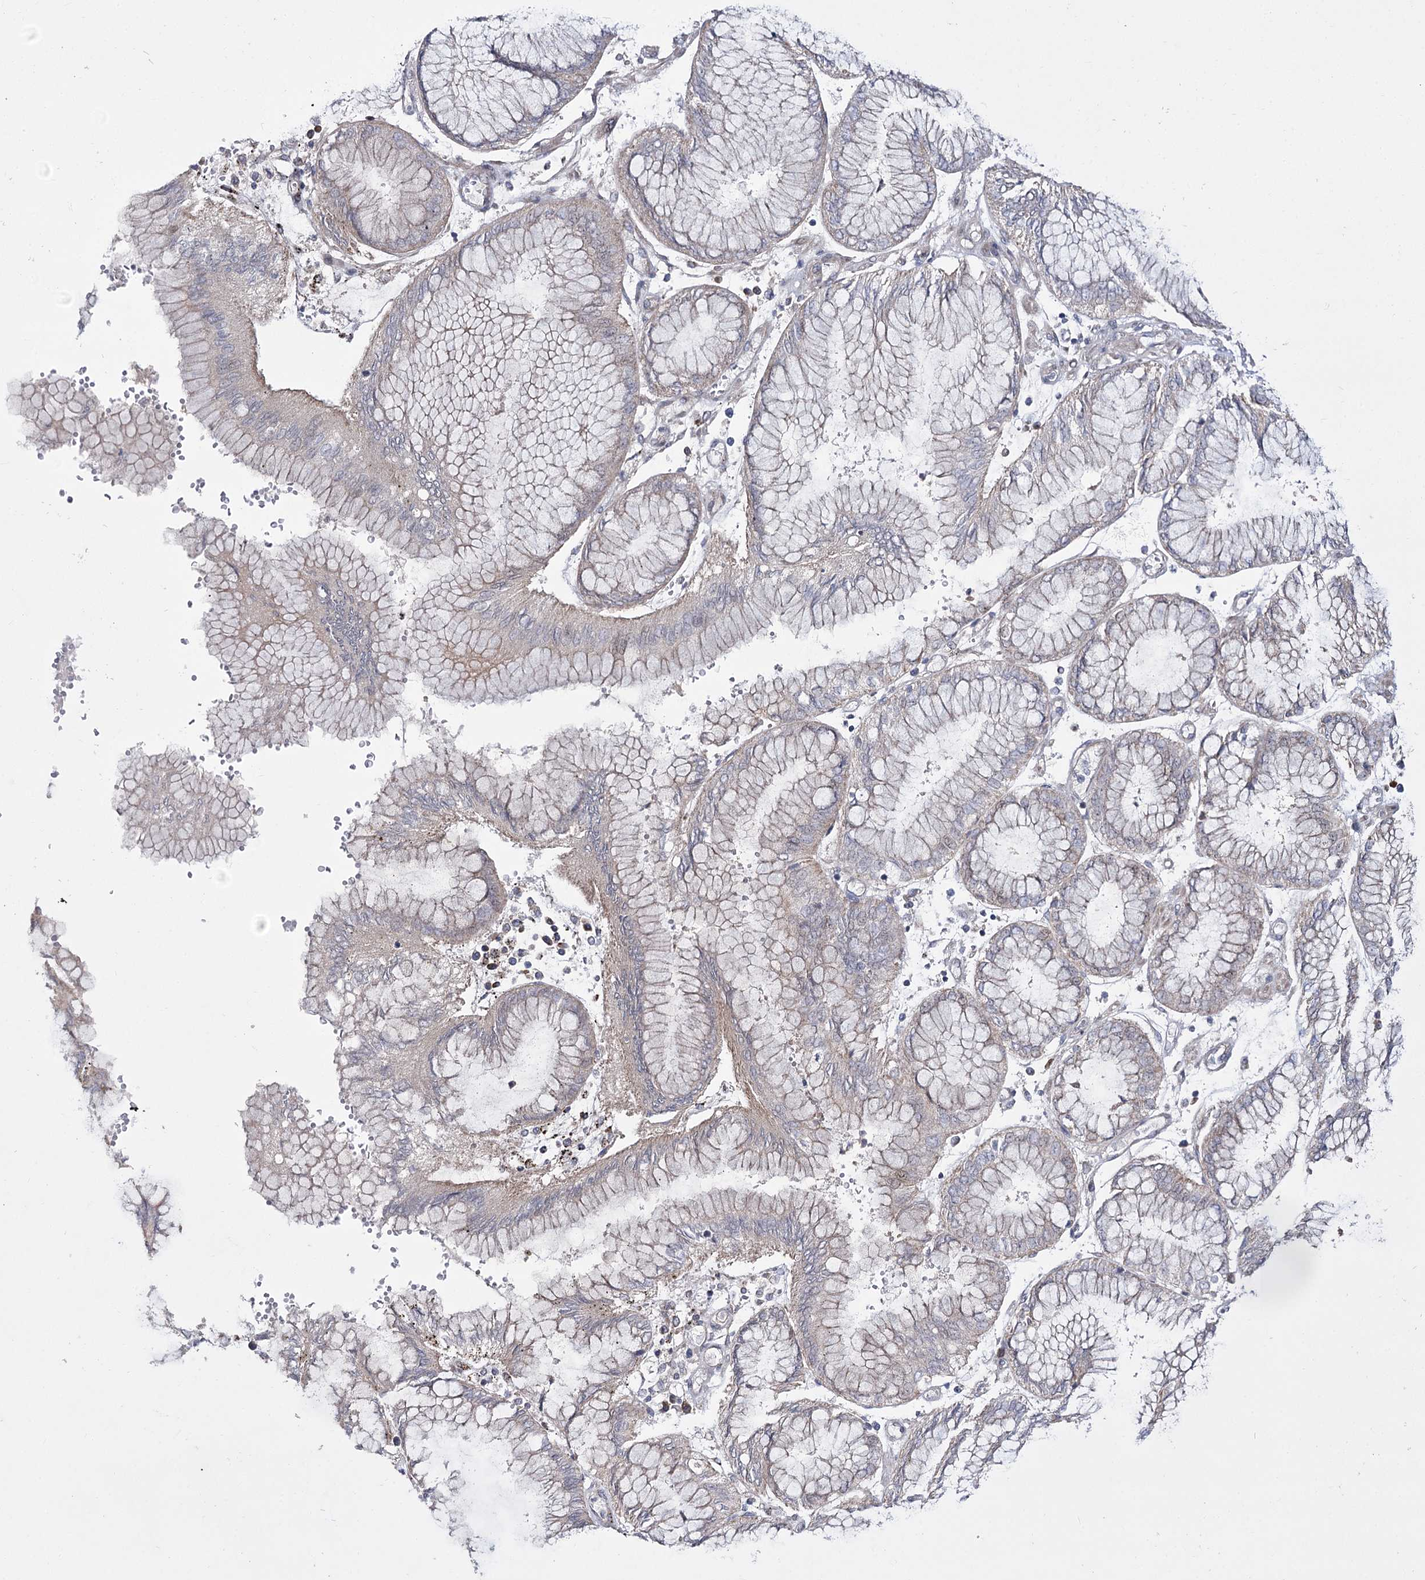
{"staining": {"intensity": "negative", "quantity": "none", "location": "none"}, "tissue": "stomach cancer", "cell_type": "Tumor cells", "image_type": "cancer", "snomed": [{"axis": "morphology", "description": "Adenocarcinoma, NOS"}, {"axis": "topography", "description": "Stomach"}], "caption": "Immunohistochemical staining of human adenocarcinoma (stomach) demonstrates no significant staining in tumor cells. Brightfield microscopy of immunohistochemistry stained with DAB (brown) and hematoxylin (blue), captured at high magnification.", "gene": "NADK2", "patient": {"sex": "male", "age": 76}}